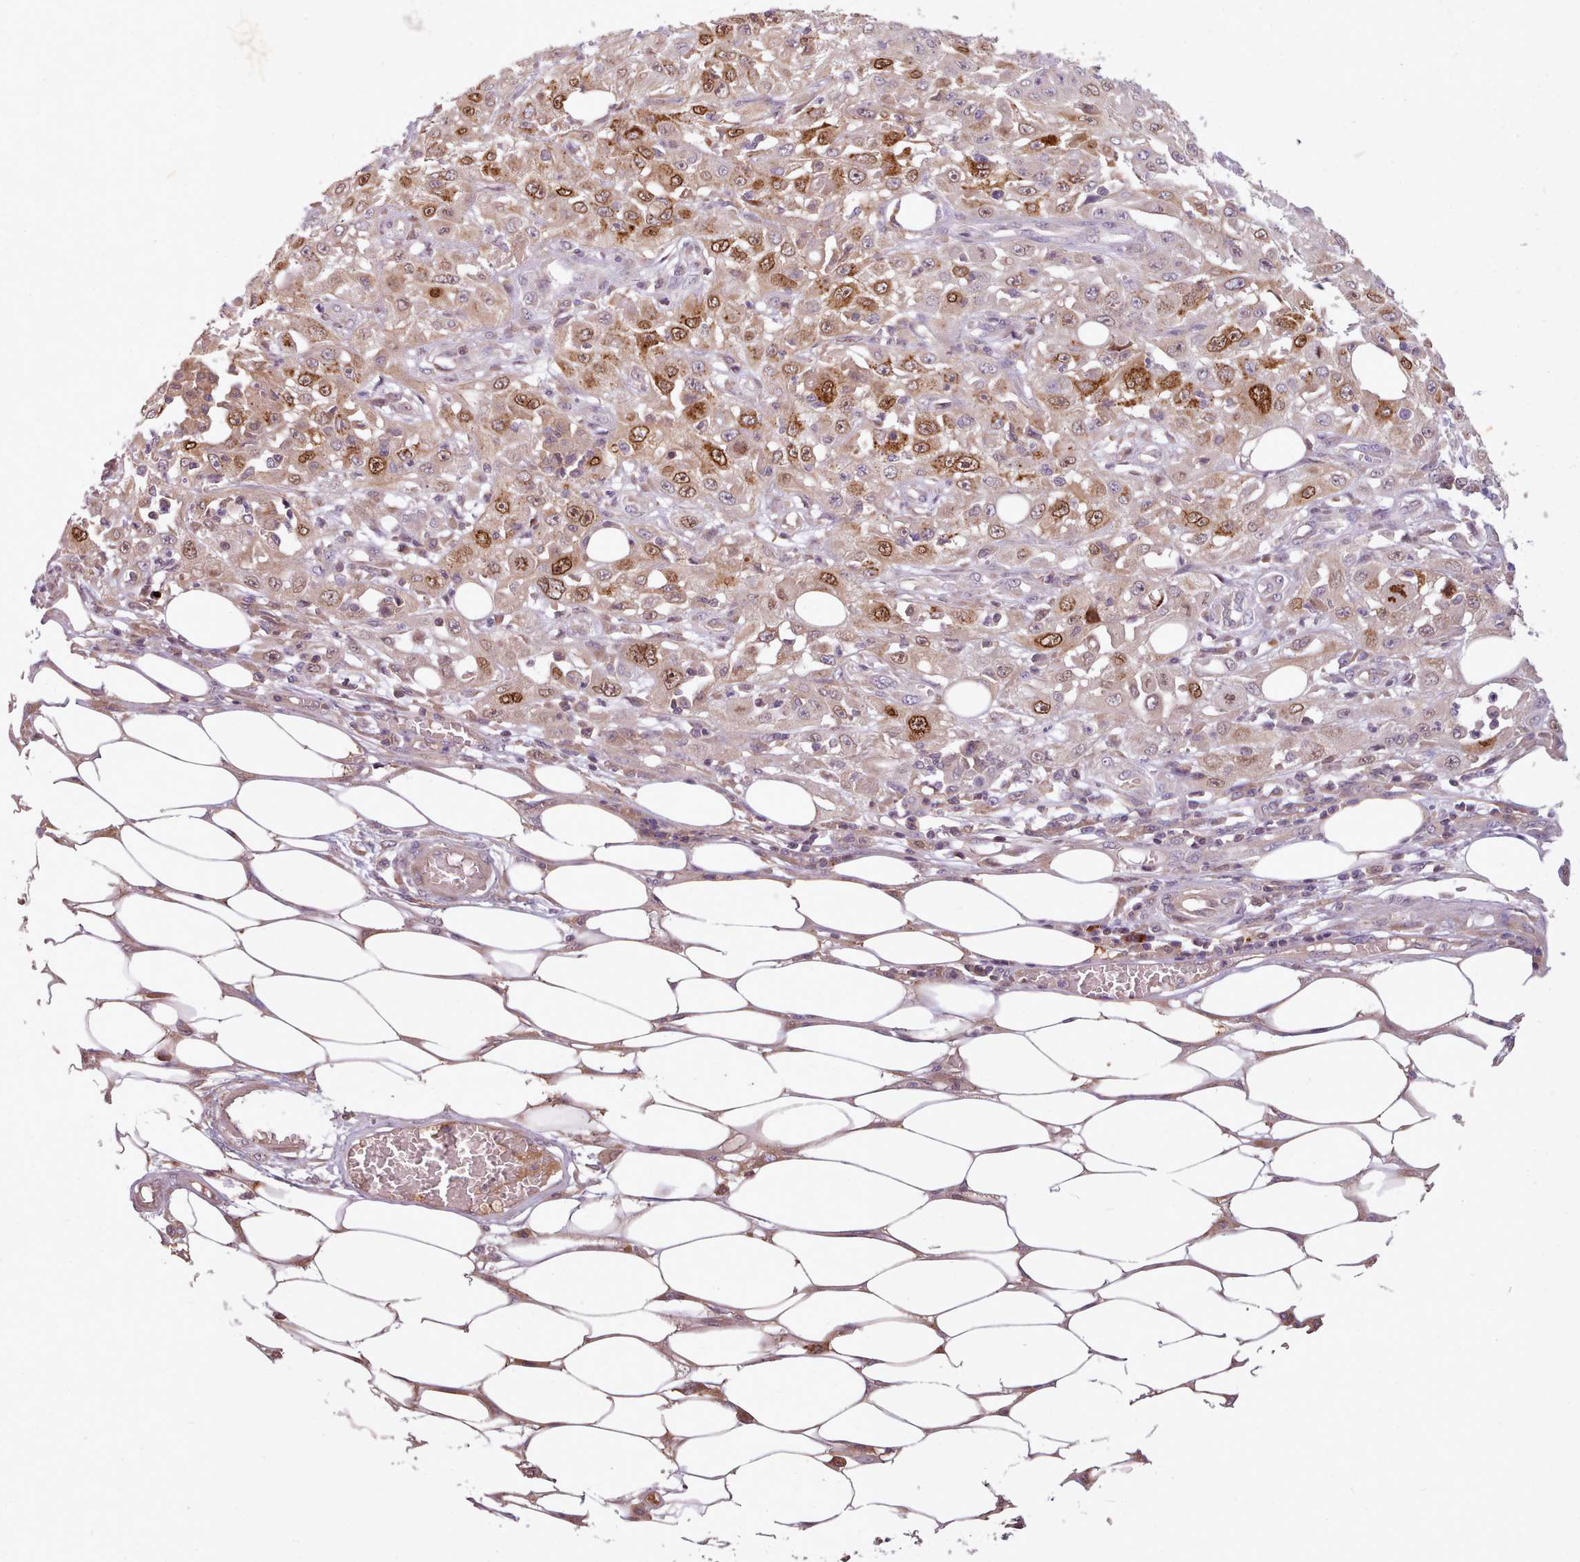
{"staining": {"intensity": "moderate", "quantity": ">75%", "location": "cytoplasmic/membranous,nuclear"}, "tissue": "skin cancer", "cell_type": "Tumor cells", "image_type": "cancer", "snomed": [{"axis": "morphology", "description": "Squamous cell carcinoma, NOS"}, {"axis": "morphology", "description": "Squamous cell carcinoma, metastatic, NOS"}, {"axis": "topography", "description": "Skin"}, {"axis": "topography", "description": "Lymph node"}], "caption": "Immunohistochemistry (IHC) (DAB (3,3'-diaminobenzidine)) staining of skin cancer (squamous cell carcinoma) displays moderate cytoplasmic/membranous and nuclear protein expression in about >75% of tumor cells.", "gene": "NMRK1", "patient": {"sex": "male", "age": 75}}